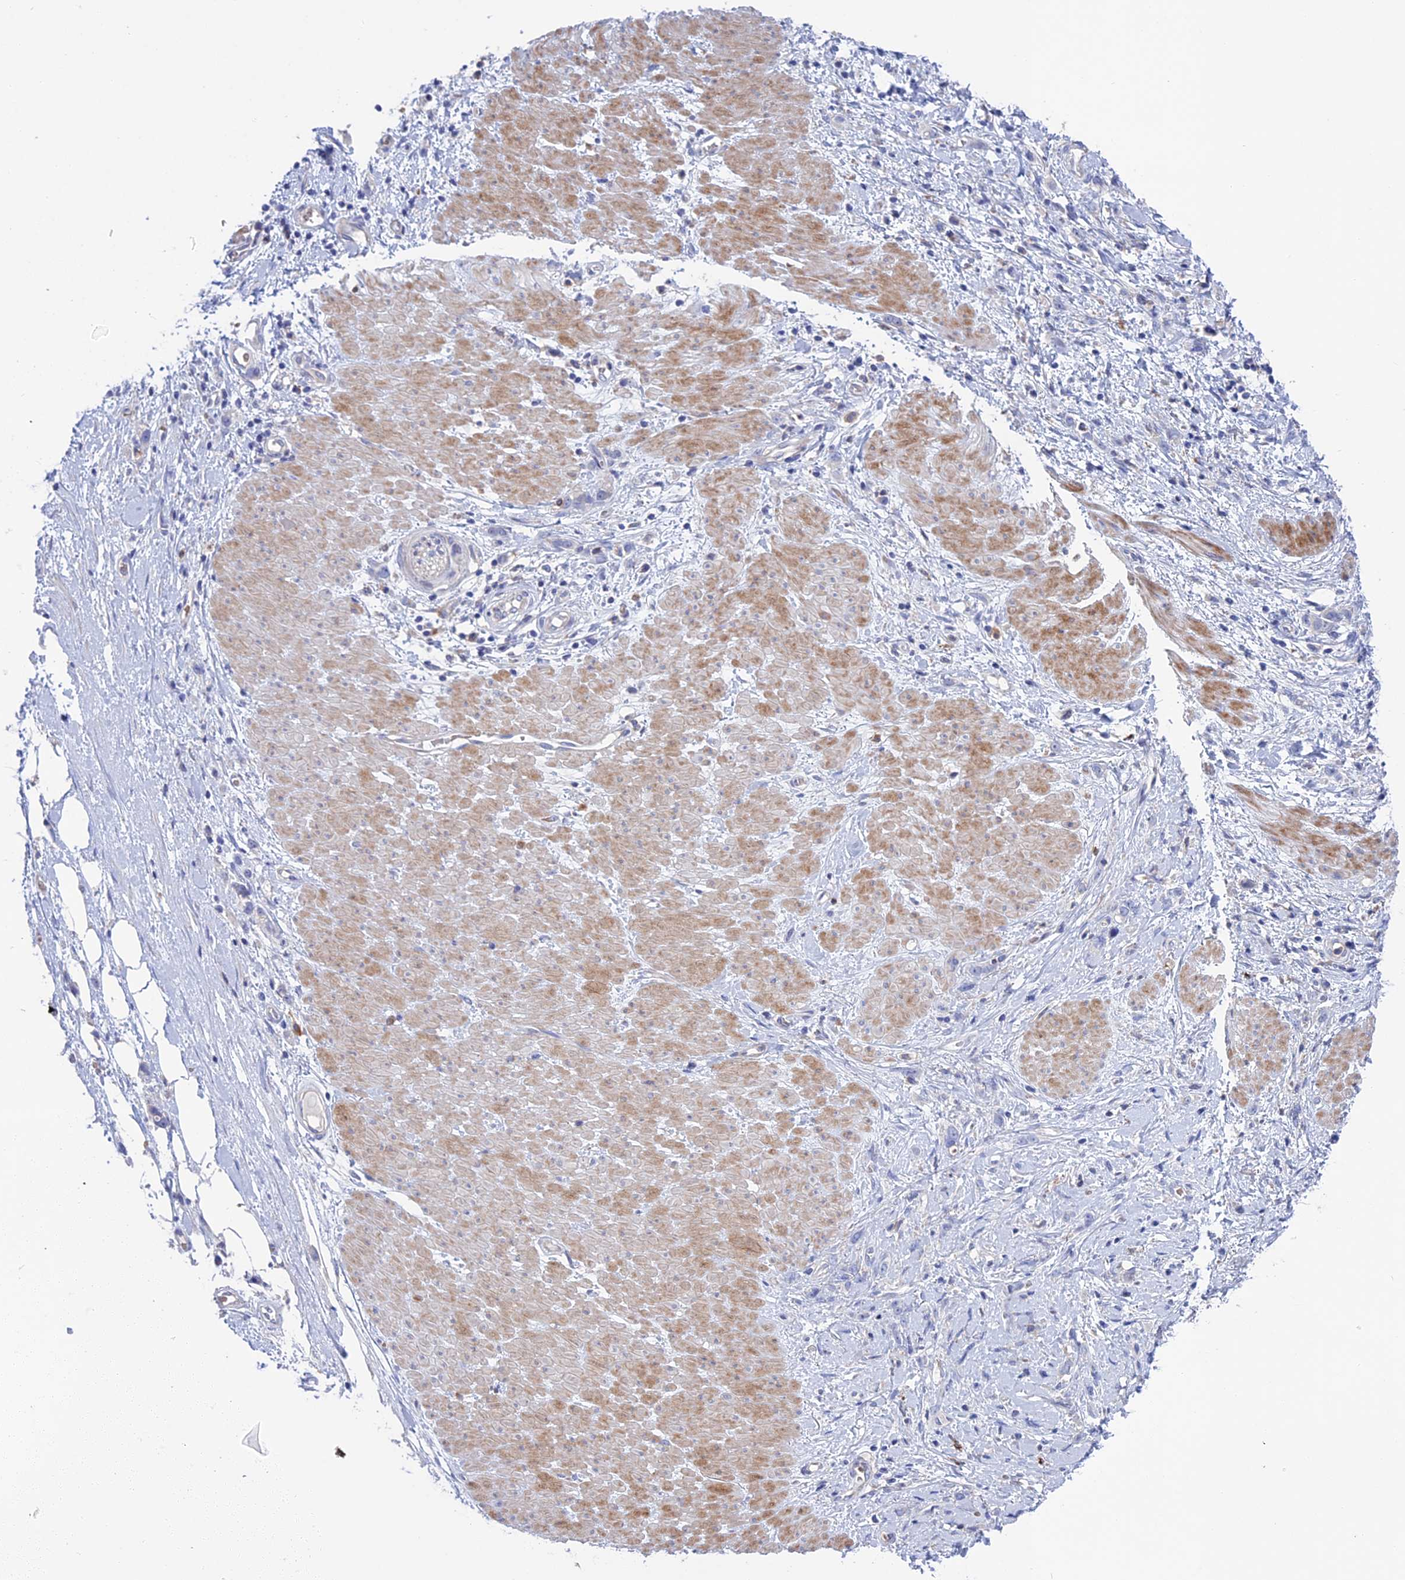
{"staining": {"intensity": "negative", "quantity": "none", "location": "none"}, "tissue": "stomach cancer", "cell_type": "Tumor cells", "image_type": "cancer", "snomed": [{"axis": "morphology", "description": "Adenocarcinoma, NOS"}, {"axis": "topography", "description": "Stomach"}], "caption": "Immunohistochemistry photomicrograph of neoplastic tissue: stomach cancer (adenocarcinoma) stained with DAB (3,3'-diaminobenzidine) displays no significant protein positivity in tumor cells.", "gene": "SLC2A6", "patient": {"sex": "female", "age": 76}}